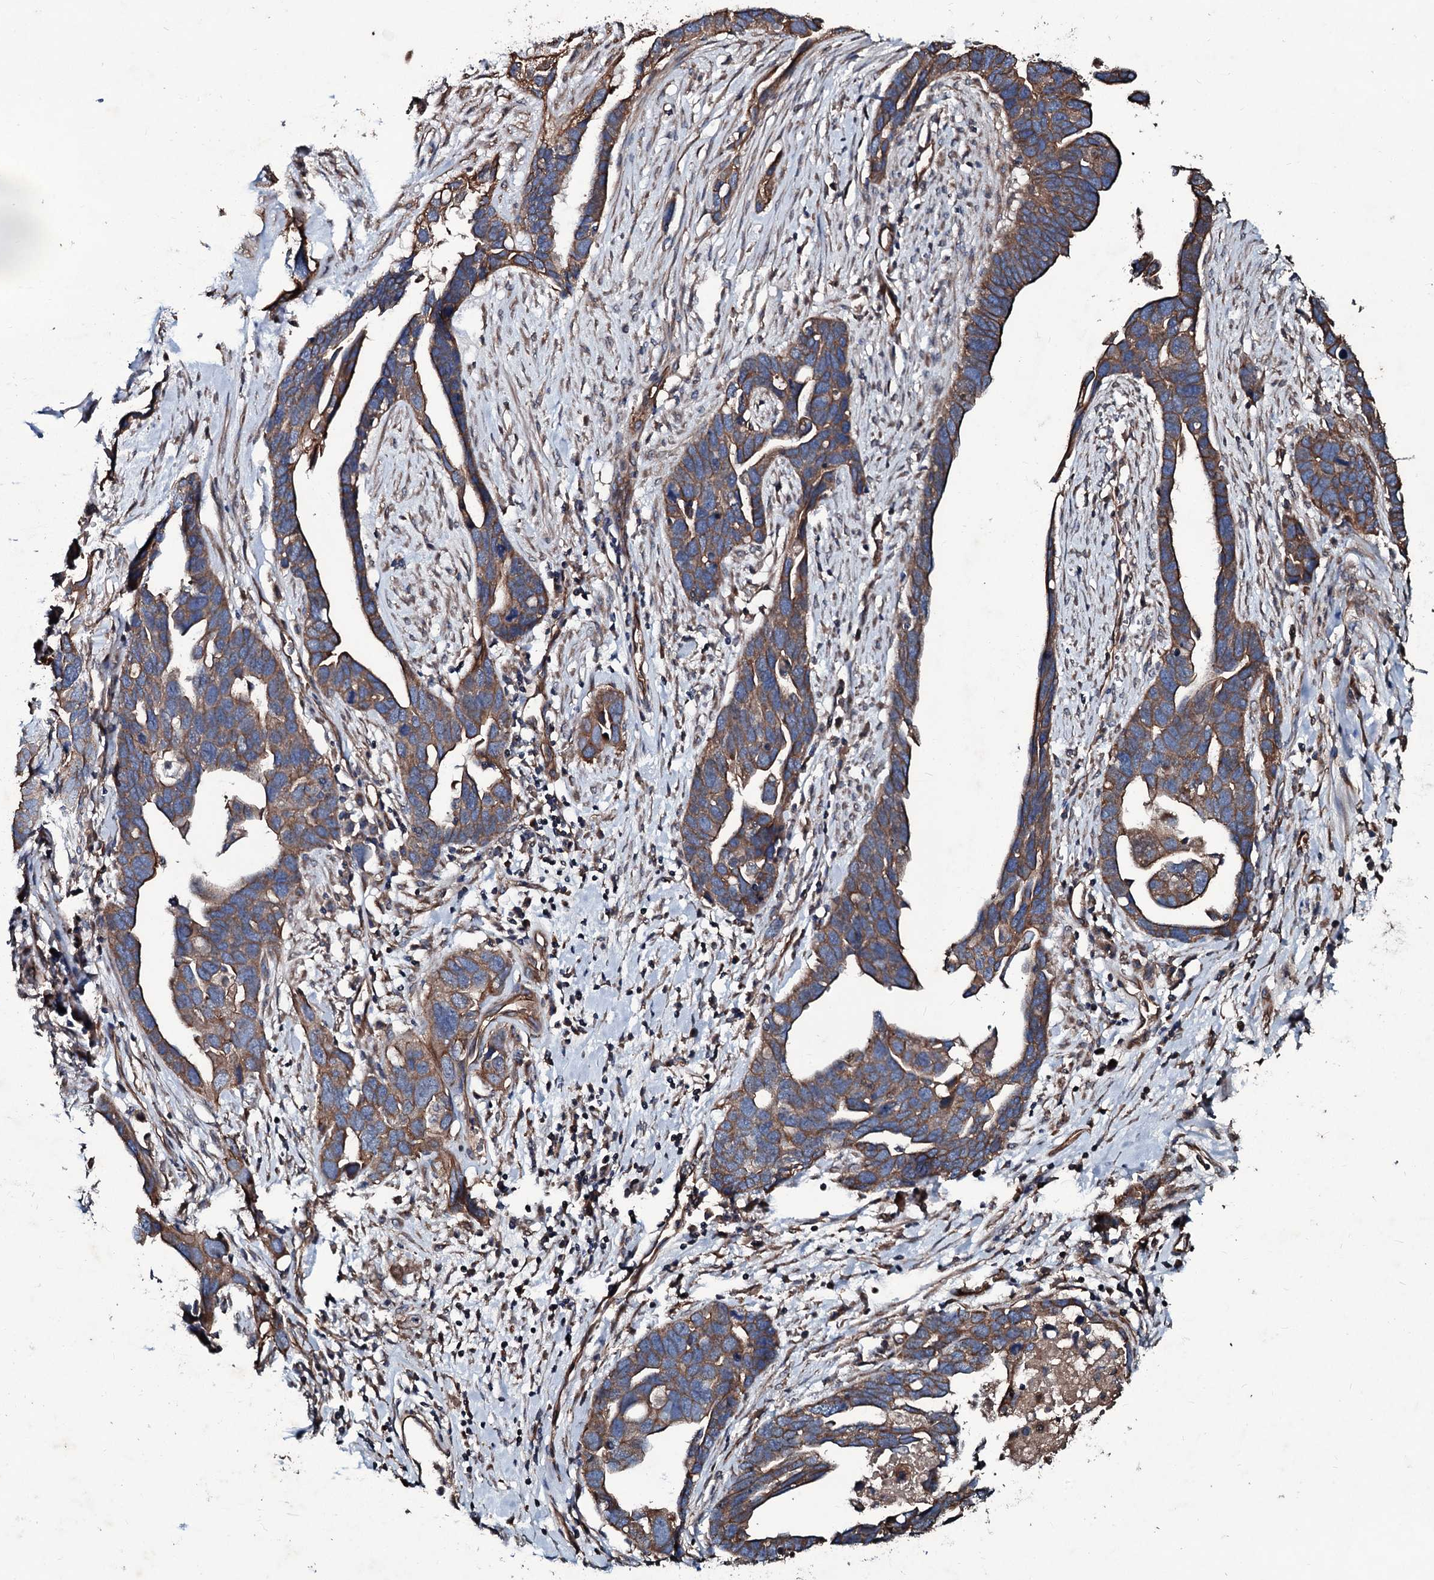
{"staining": {"intensity": "moderate", "quantity": ">75%", "location": "cytoplasmic/membranous"}, "tissue": "ovarian cancer", "cell_type": "Tumor cells", "image_type": "cancer", "snomed": [{"axis": "morphology", "description": "Cystadenocarcinoma, serous, NOS"}, {"axis": "topography", "description": "Ovary"}], "caption": "An immunohistochemistry (IHC) histopathology image of tumor tissue is shown. Protein staining in brown shows moderate cytoplasmic/membranous positivity in ovarian serous cystadenocarcinoma within tumor cells.", "gene": "DMAC2", "patient": {"sex": "female", "age": 54}}